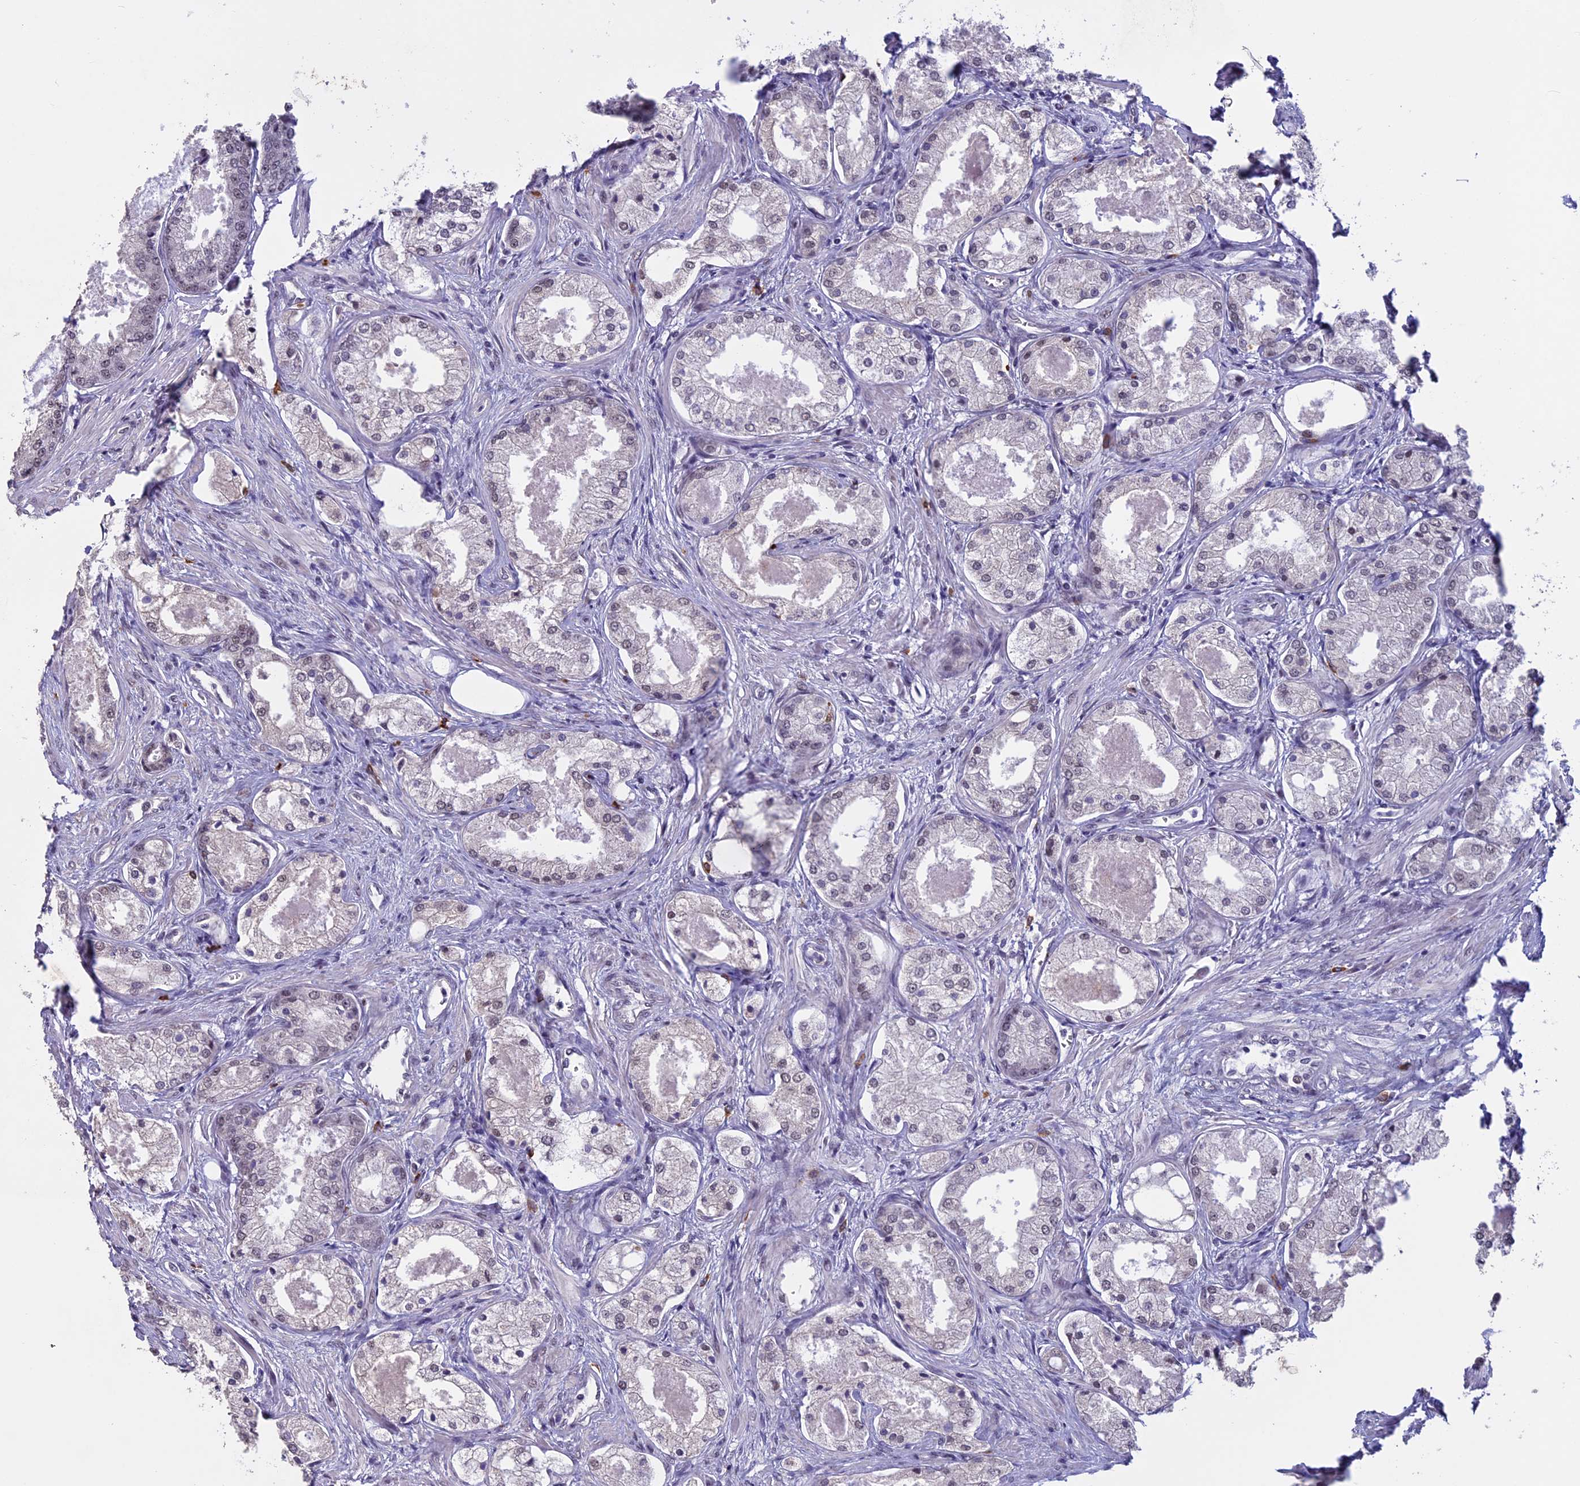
{"staining": {"intensity": "weak", "quantity": "25%-75%", "location": "nuclear"}, "tissue": "prostate cancer", "cell_type": "Tumor cells", "image_type": "cancer", "snomed": [{"axis": "morphology", "description": "Adenocarcinoma, Low grade"}, {"axis": "topography", "description": "Prostate"}], "caption": "Tumor cells exhibit low levels of weak nuclear positivity in approximately 25%-75% of cells in human prostate low-grade adenocarcinoma.", "gene": "RNF40", "patient": {"sex": "male", "age": 68}}